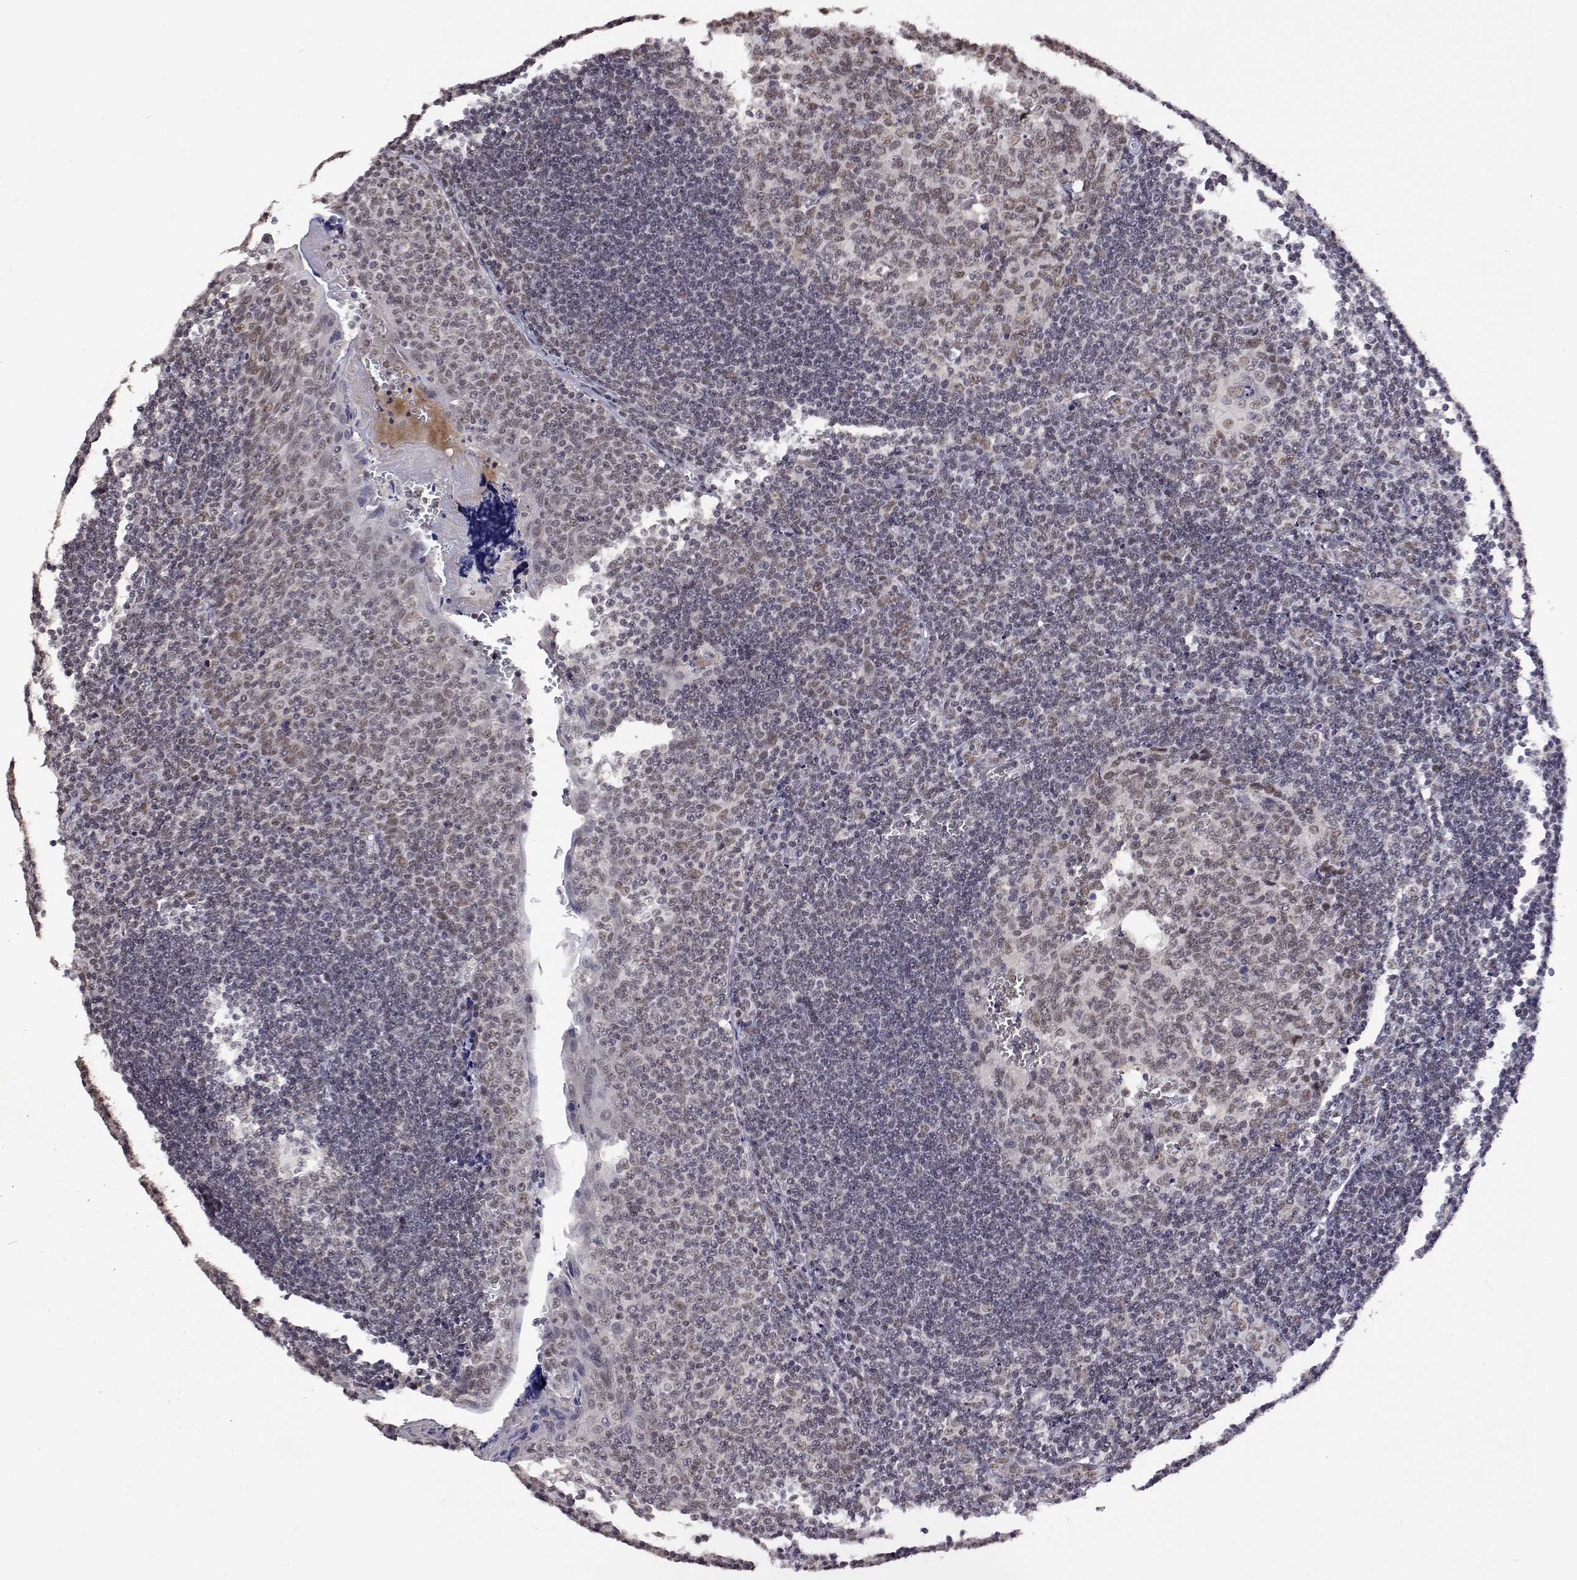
{"staining": {"intensity": "weak", "quantity": ">75%", "location": "nuclear"}, "tissue": "tonsil", "cell_type": "Germinal center cells", "image_type": "normal", "snomed": [{"axis": "morphology", "description": "Normal tissue, NOS"}, {"axis": "morphology", "description": "Inflammation, NOS"}, {"axis": "topography", "description": "Tonsil"}], "caption": "Human tonsil stained with a brown dye demonstrates weak nuclear positive positivity in approximately >75% of germinal center cells.", "gene": "HNRNPA0", "patient": {"sex": "female", "age": 31}}